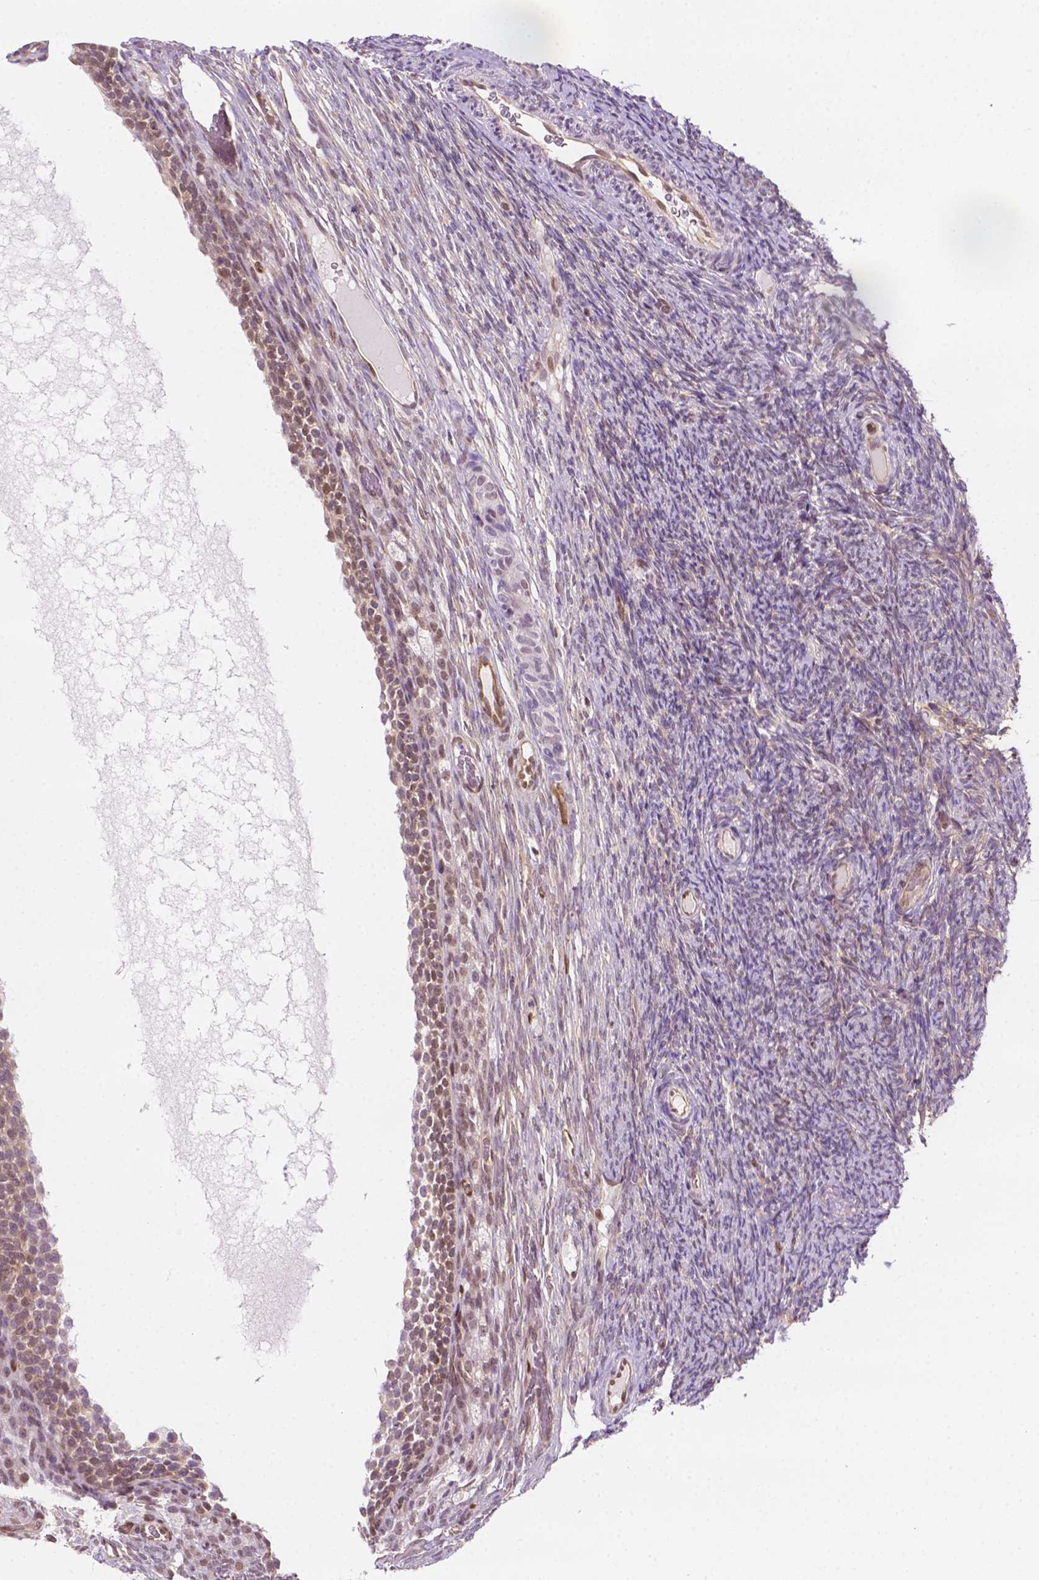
{"staining": {"intensity": "weak", "quantity": ">75%", "location": "nuclear"}, "tissue": "ovary", "cell_type": "Follicle cells", "image_type": "normal", "snomed": [{"axis": "morphology", "description": "Normal tissue, NOS"}, {"axis": "topography", "description": "Ovary"}], "caption": "DAB (3,3'-diaminobenzidine) immunohistochemical staining of unremarkable ovary shows weak nuclear protein positivity in approximately >75% of follicle cells.", "gene": "ERF", "patient": {"sex": "female", "age": 34}}